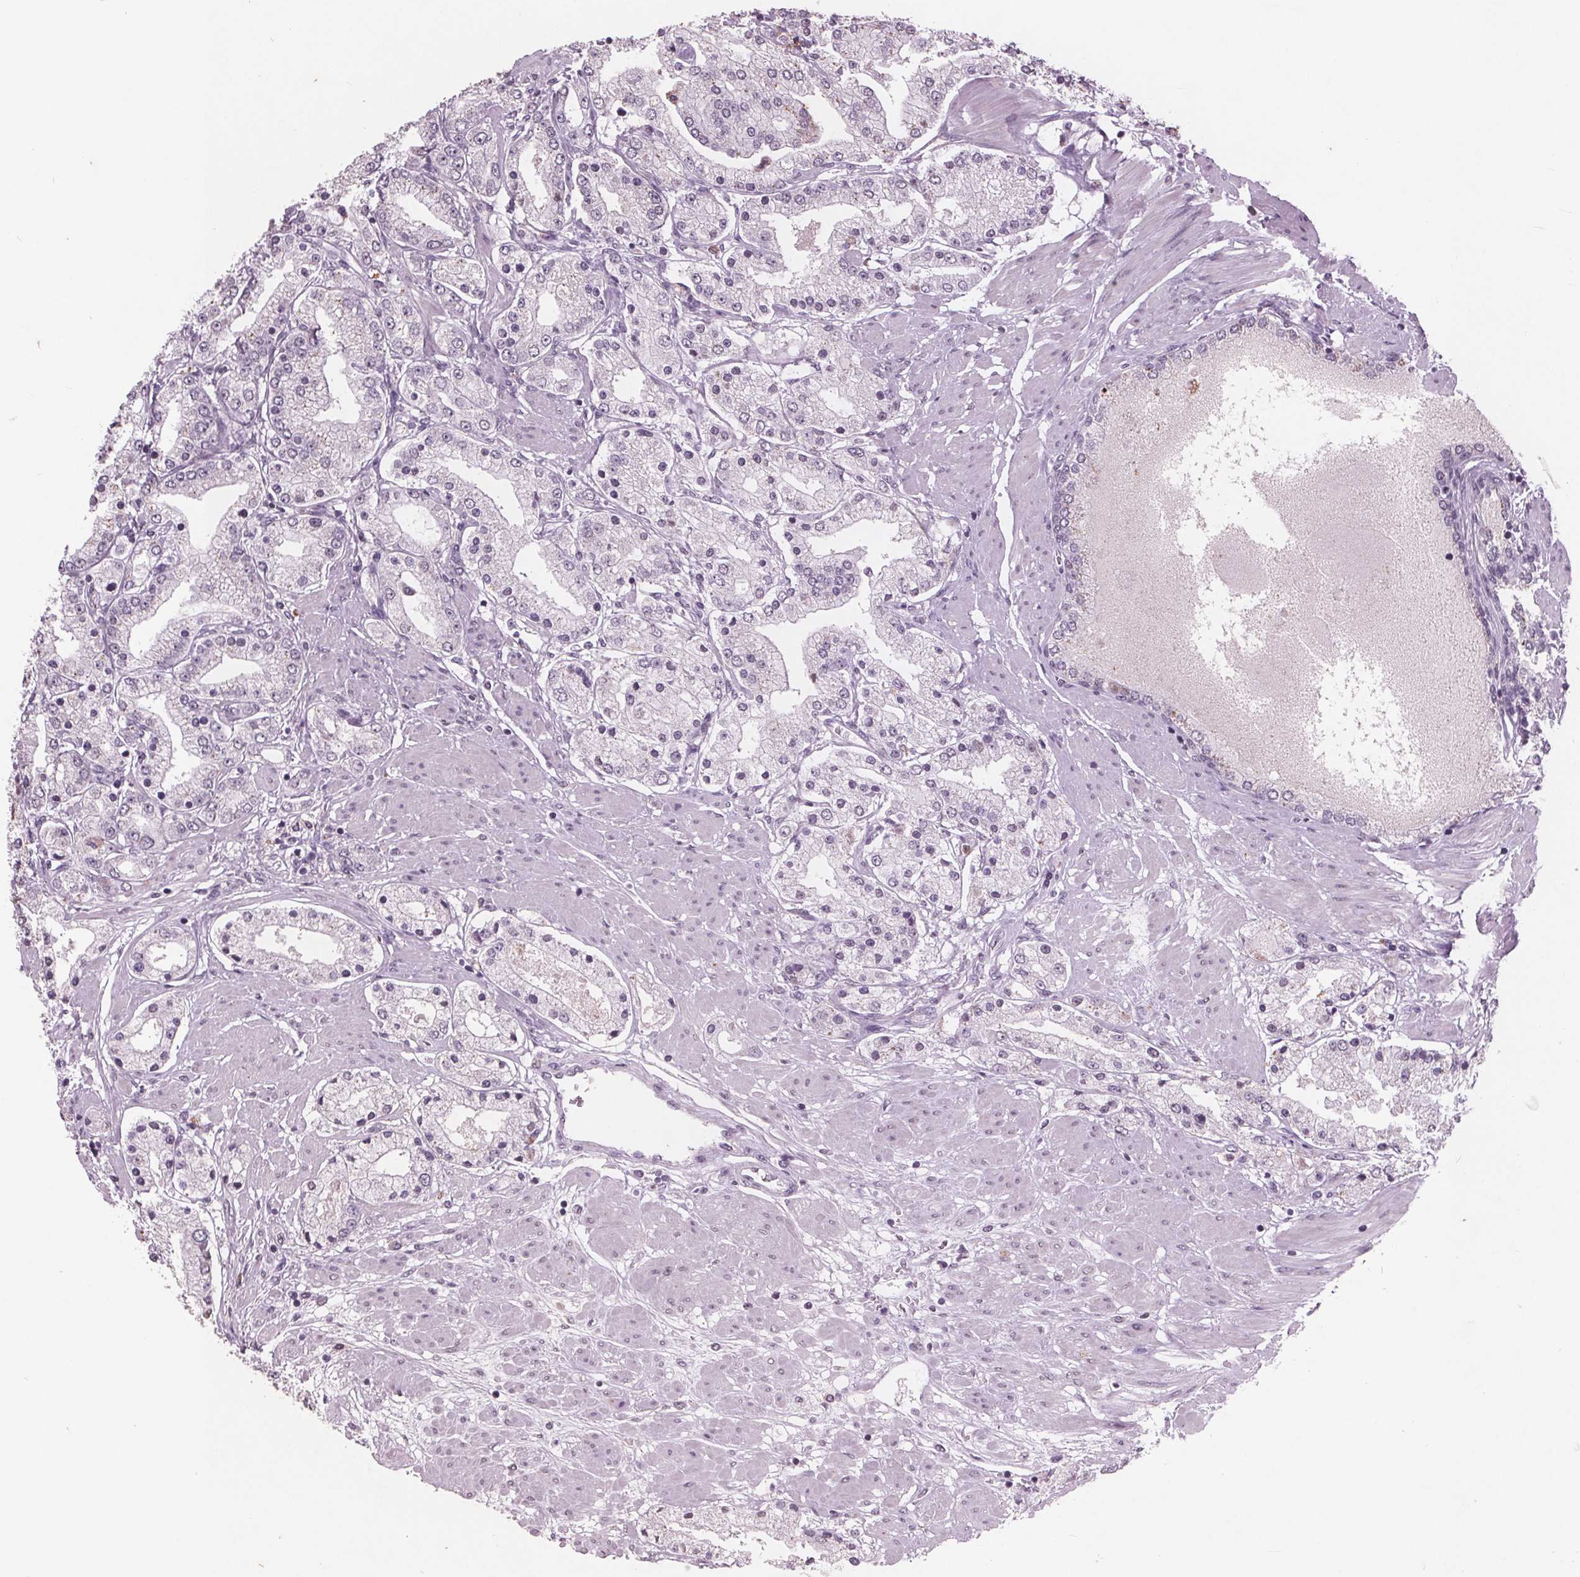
{"staining": {"intensity": "negative", "quantity": "none", "location": "none"}, "tissue": "prostate cancer", "cell_type": "Tumor cells", "image_type": "cancer", "snomed": [{"axis": "morphology", "description": "Adenocarcinoma, High grade"}, {"axis": "topography", "description": "Prostate"}], "caption": "Immunohistochemistry photomicrograph of neoplastic tissue: human prostate cancer stained with DAB demonstrates no significant protein positivity in tumor cells. (Stains: DAB immunohistochemistry (IHC) with hematoxylin counter stain, Microscopy: brightfield microscopy at high magnification).", "gene": "PTPN14", "patient": {"sex": "male", "age": 67}}